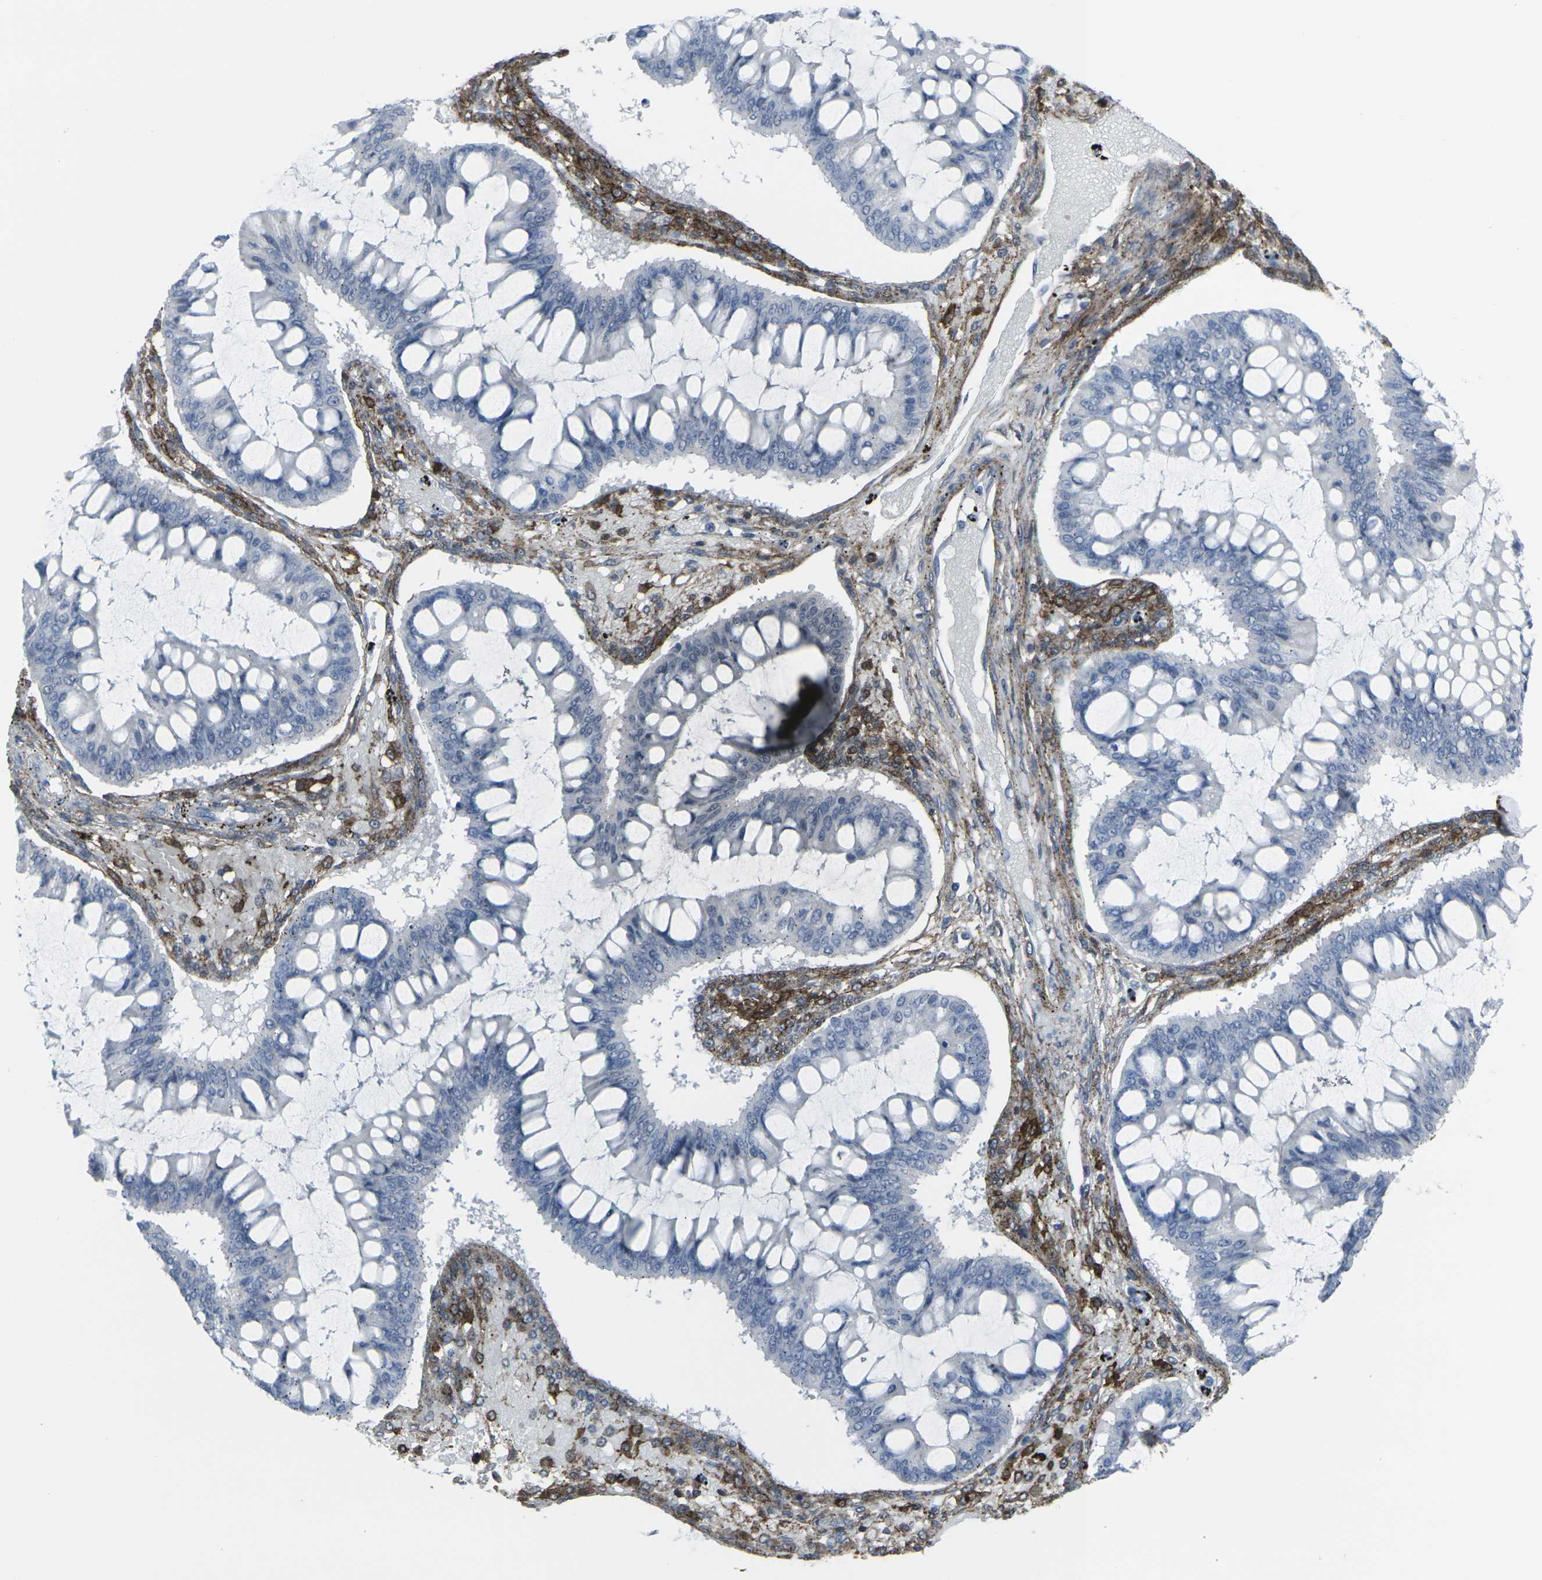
{"staining": {"intensity": "negative", "quantity": "none", "location": "none"}, "tissue": "ovarian cancer", "cell_type": "Tumor cells", "image_type": "cancer", "snomed": [{"axis": "morphology", "description": "Cystadenocarcinoma, mucinous, NOS"}, {"axis": "topography", "description": "Ovary"}], "caption": "Immunohistochemical staining of ovarian cancer (mucinous cystadenocarcinoma) displays no significant expression in tumor cells. (Stains: DAB (3,3'-diaminobenzidine) immunohistochemistry (IHC) with hematoxylin counter stain, Microscopy: brightfield microscopy at high magnification).", "gene": "CDH11", "patient": {"sex": "female", "age": 73}}